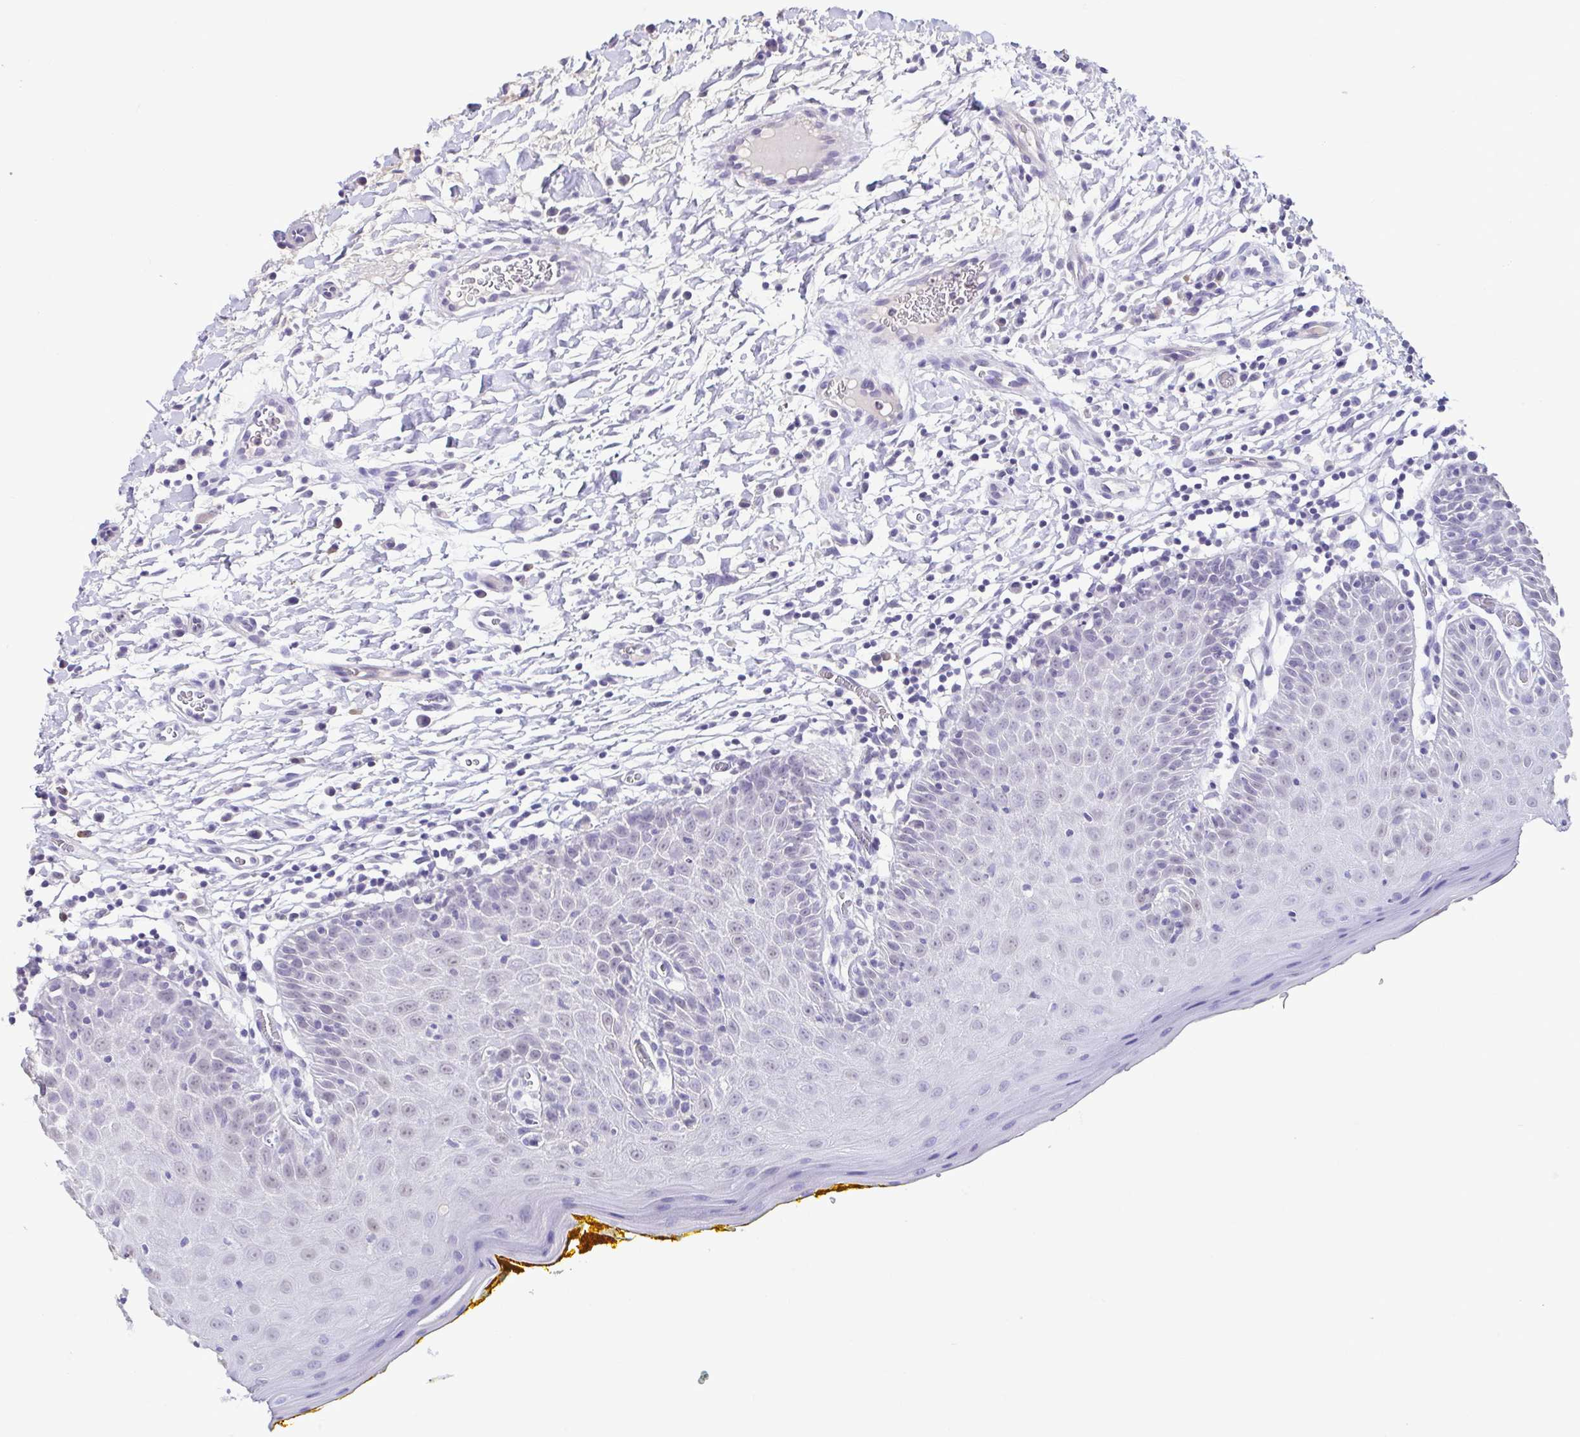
{"staining": {"intensity": "negative", "quantity": "none", "location": "none"}, "tissue": "oral mucosa", "cell_type": "Squamous epithelial cells", "image_type": "normal", "snomed": [{"axis": "morphology", "description": "Normal tissue, NOS"}, {"axis": "topography", "description": "Oral tissue"}, {"axis": "topography", "description": "Tounge, NOS"}], "caption": "The photomicrograph displays no staining of squamous epithelial cells in benign oral mucosa.", "gene": "ACTRT3", "patient": {"sex": "female", "age": 58}}